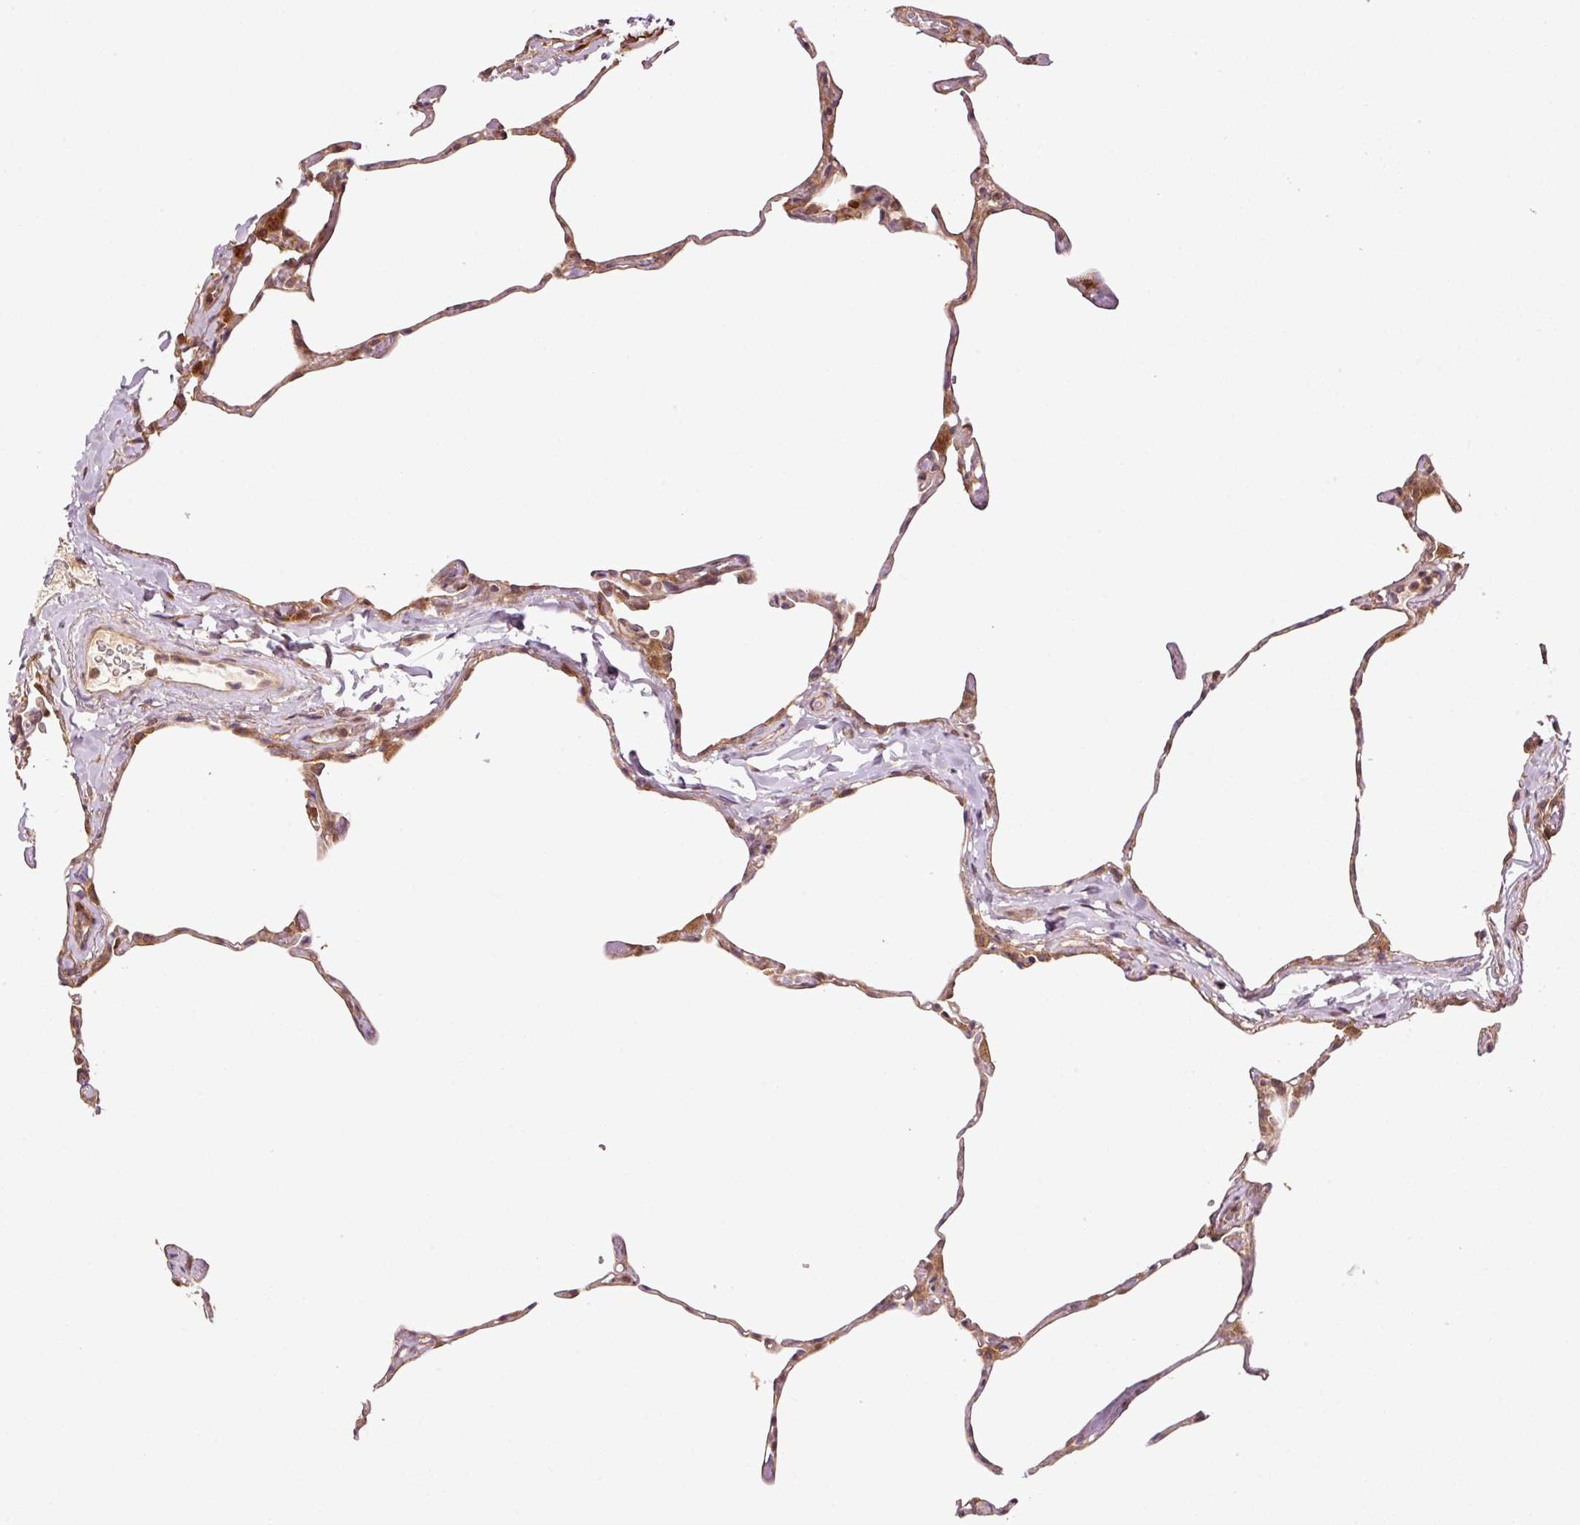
{"staining": {"intensity": "moderate", "quantity": ">75%", "location": "cytoplasmic/membranous"}, "tissue": "lung", "cell_type": "Alveolar cells", "image_type": "normal", "snomed": [{"axis": "morphology", "description": "Normal tissue, NOS"}, {"axis": "topography", "description": "Lung"}], "caption": "Unremarkable lung exhibits moderate cytoplasmic/membranous positivity in approximately >75% of alveolar cells, visualized by immunohistochemistry. The staining is performed using DAB brown chromogen to label protein expression. The nuclei are counter-stained blue using hematoxylin.", "gene": "OXER1", "patient": {"sex": "male", "age": 65}}